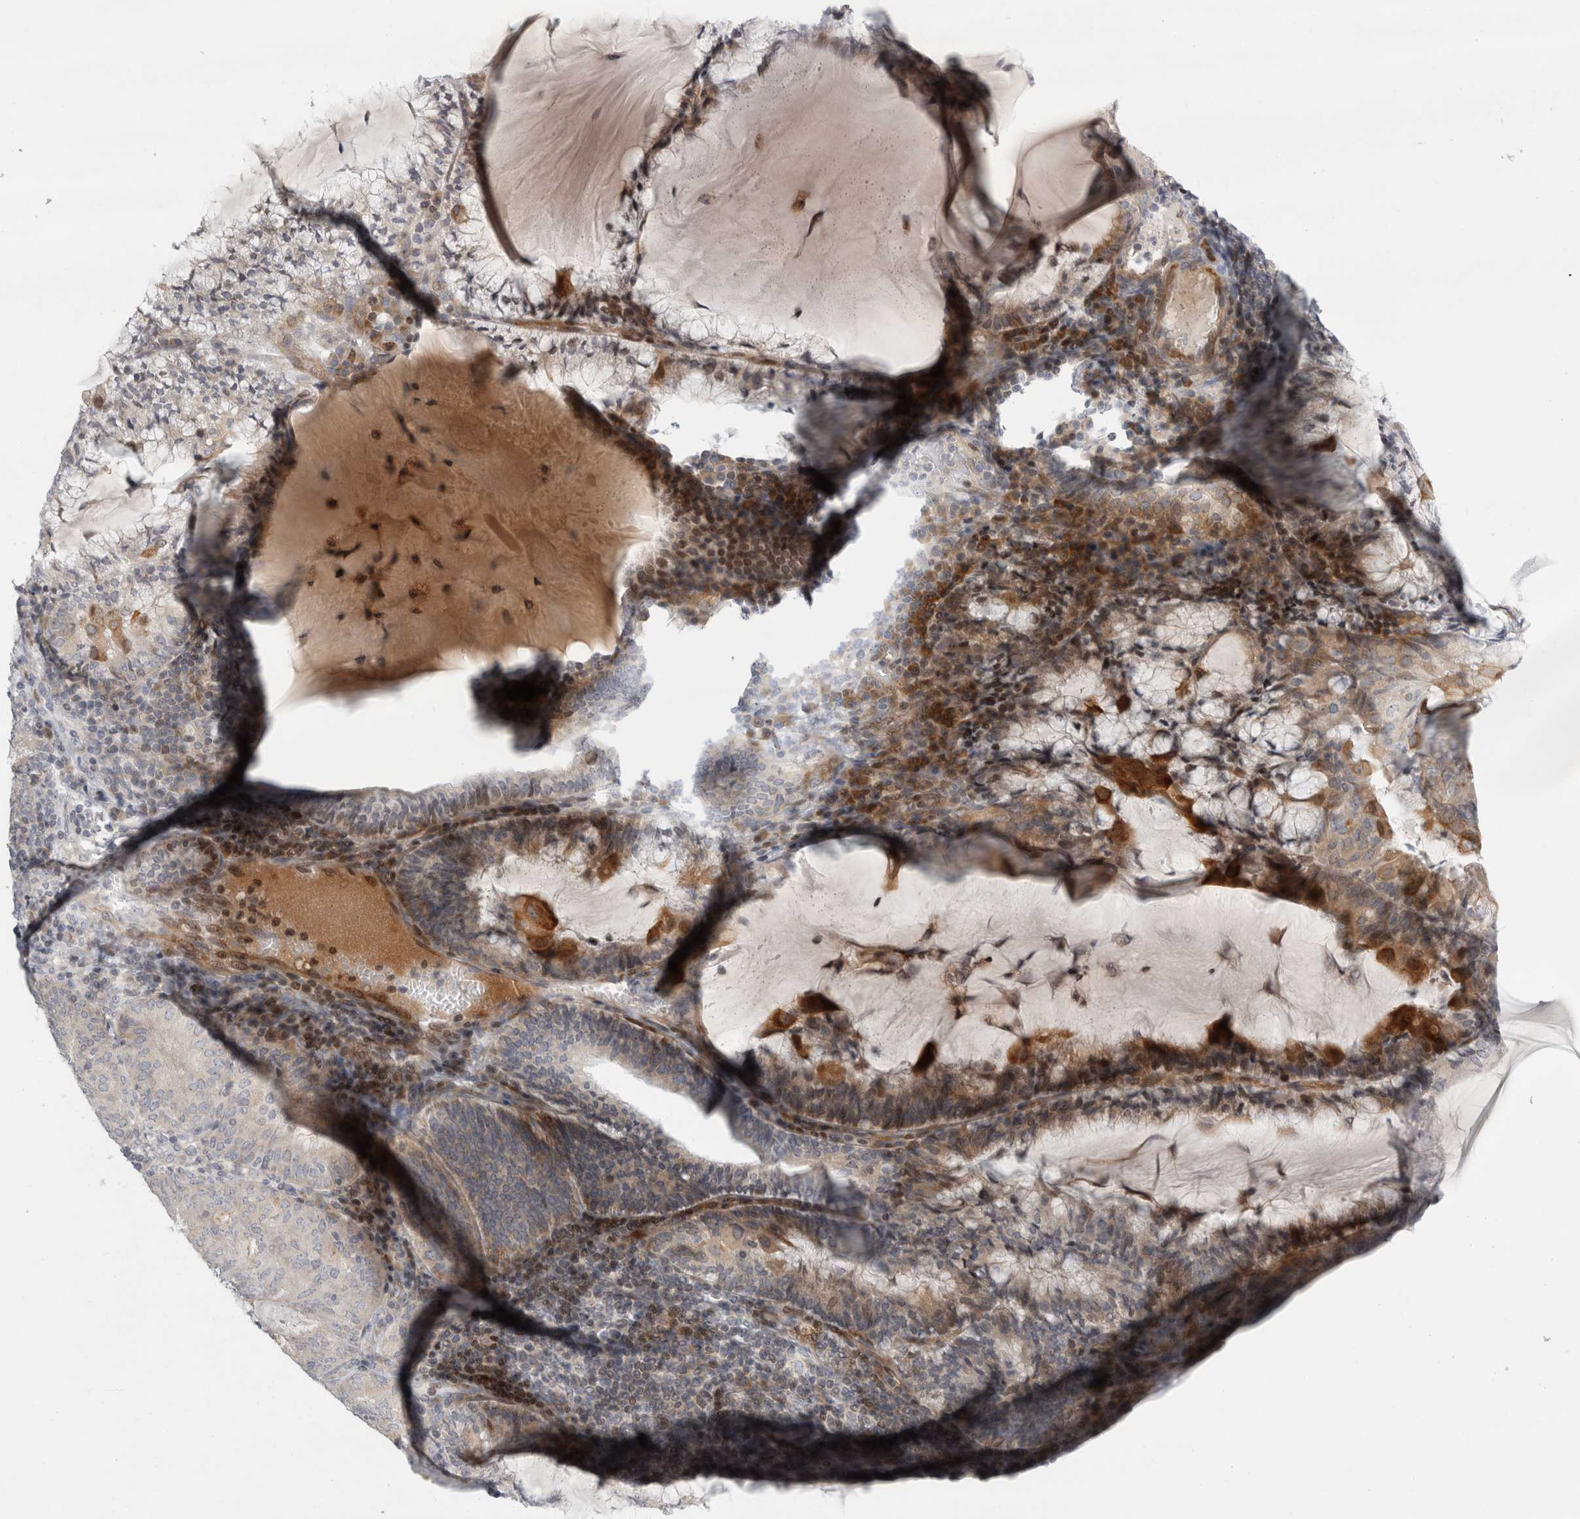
{"staining": {"intensity": "moderate", "quantity": "25%-75%", "location": "cytoplasmic/membranous,nuclear"}, "tissue": "endometrial cancer", "cell_type": "Tumor cells", "image_type": "cancer", "snomed": [{"axis": "morphology", "description": "Adenocarcinoma, NOS"}, {"axis": "topography", "description": "Endometrium"}], "caption": "Immunohistochemistry (IHC) of endometrial adenocarcinoma reveals medium levels of moderate cytoplasmic/membranous and nuclear positivity in about 25%-75% of tumor cells.", "gene": "UTP25", "patient": {"sex": "female", "age": 81}}